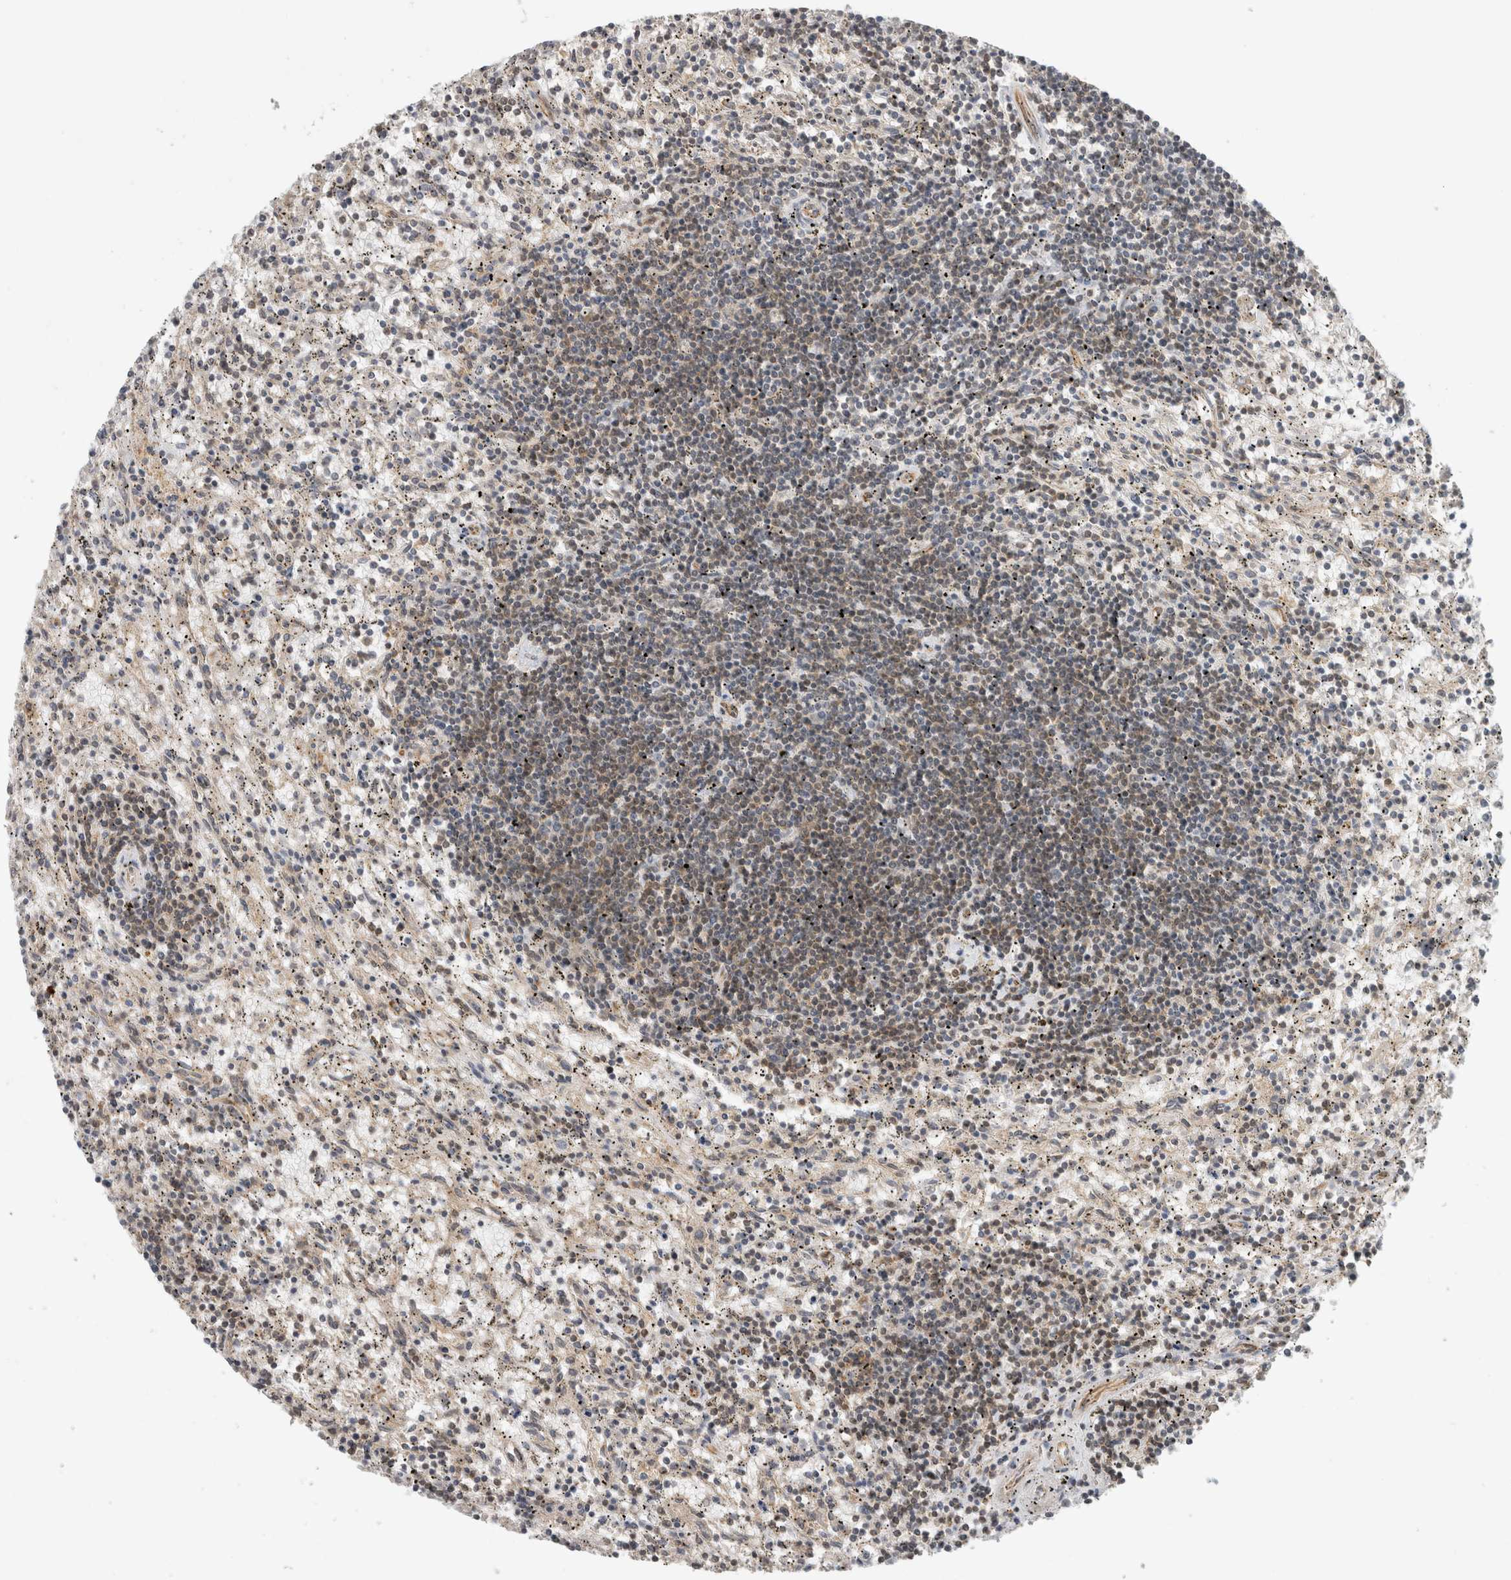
{"staining": {"intensity": "weak", "quantity": "<25%", "location": "nuclear"}, "tissue": "lymphoma", "cell_type": "Tumor cells", "image_type": "cancer", "snomed": [{"axis": "morphology", "description": "Malignant lymphoma, non-Hodgkin's type, Low grade"}, {"axis": "topography", "description": "Spleen"}], "caption": "An immunohistochemistry photomicrograph of low-grade malignant lymphoma, non-Hodgkin's type is shown. There is no staining in tumor cells of low-grade malignant lymphoma, non-Hodgkin's type.", "gene": "WASF2", "patient": {"sex": "male", "age": 76}}